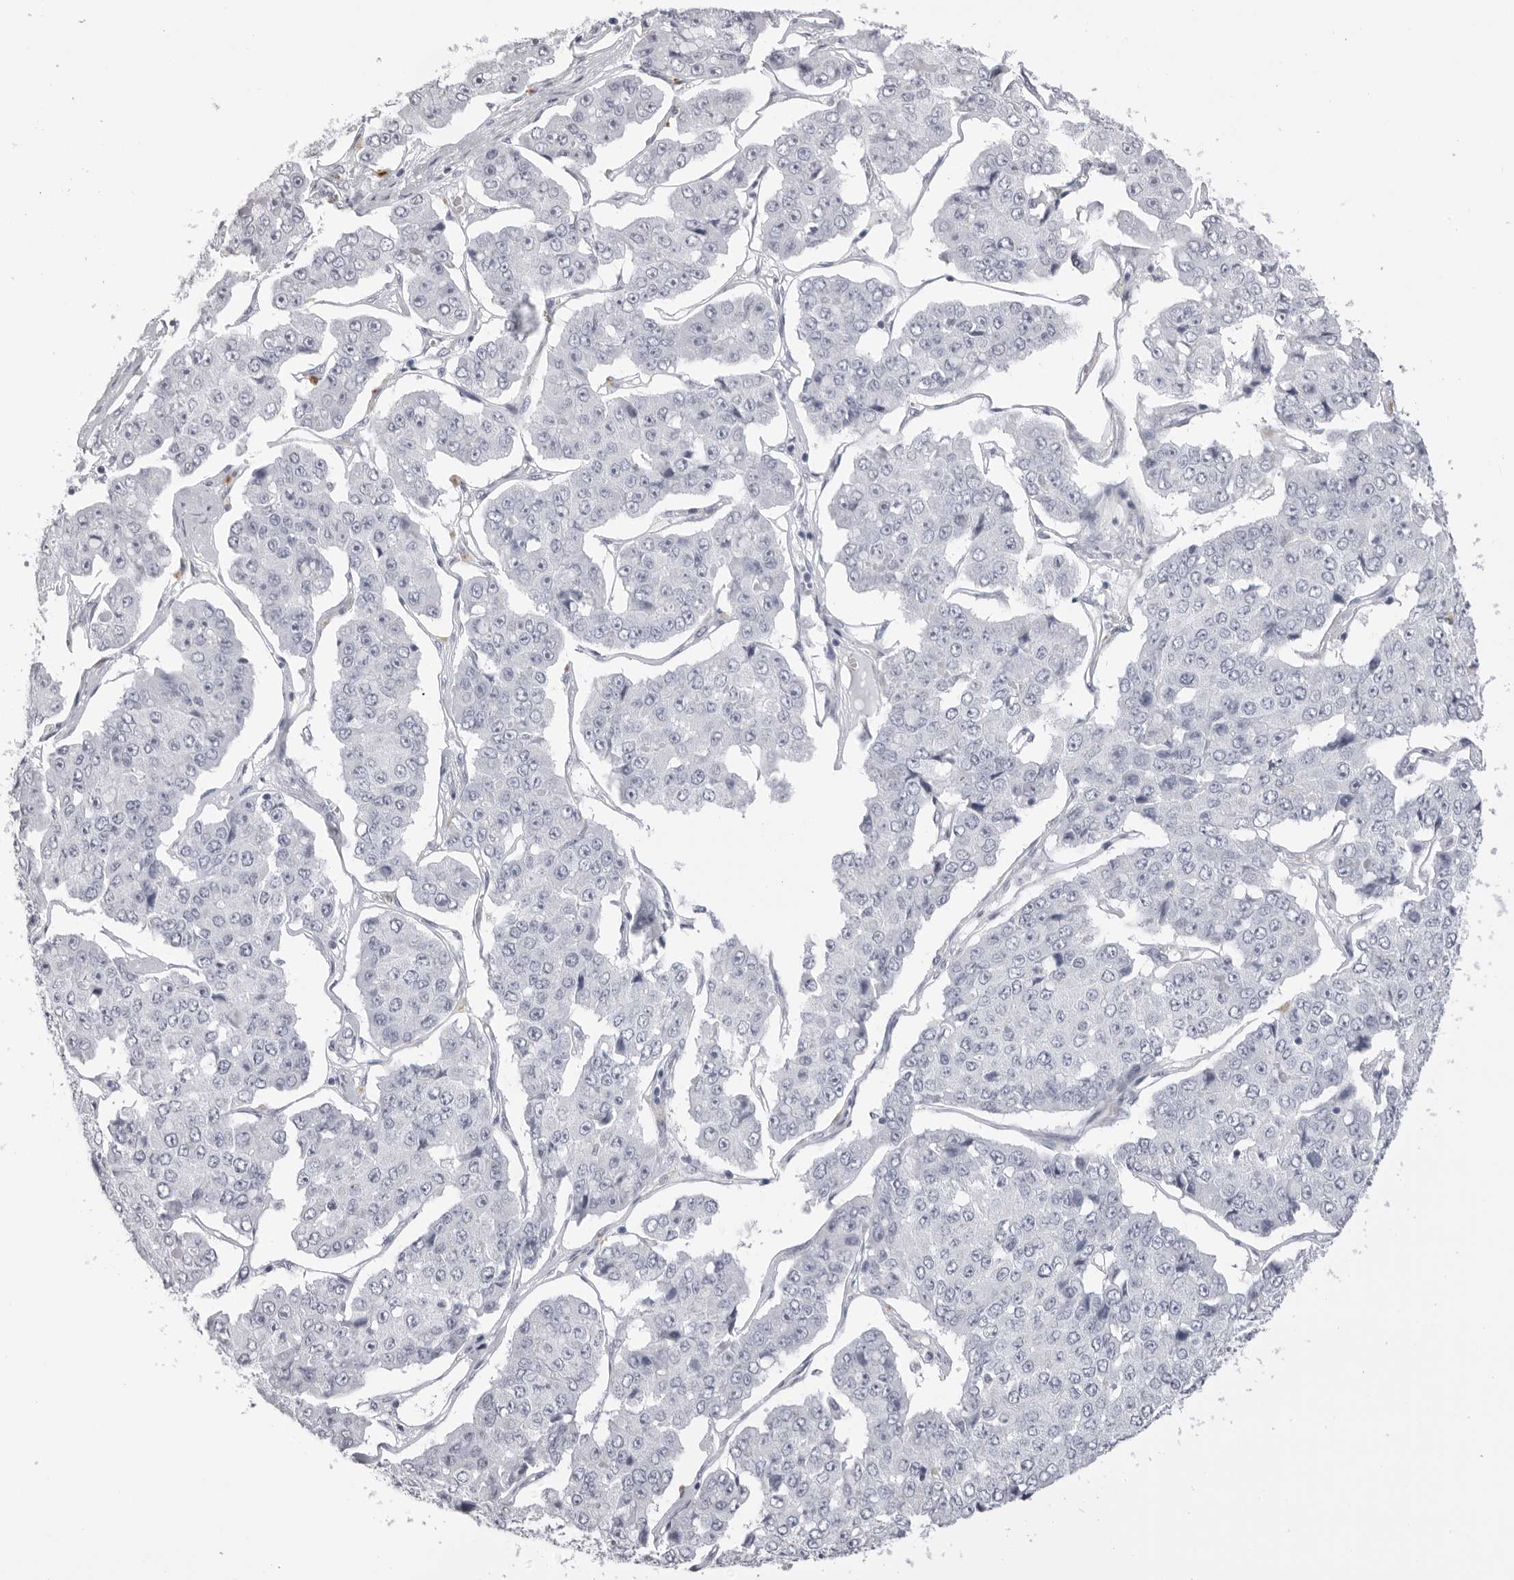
{"staining": {"intensity": "negative", "quantity": "none", "location": "none"}, "tissue": "pancreatic cancer", "cell_type": "Tumor cells", "image_type": "cancer", "snomed": [{"axis": "morphology", "description": "Adenocarcinoma, NOS"}, {"axis": "topography", "description": "Pancreas"}], "caption": "The immunohistochemistry image has no significant staining in tumor cells of pancreatic adenocarcinoma tissue. Brightfield microscopy of immunohistochemistry (IHC) stained with DAB (brown) and hematoxylin (blue), captured at high magnification.", "gene": "RHO", "patient": {"sex": "male", "age": 50}}